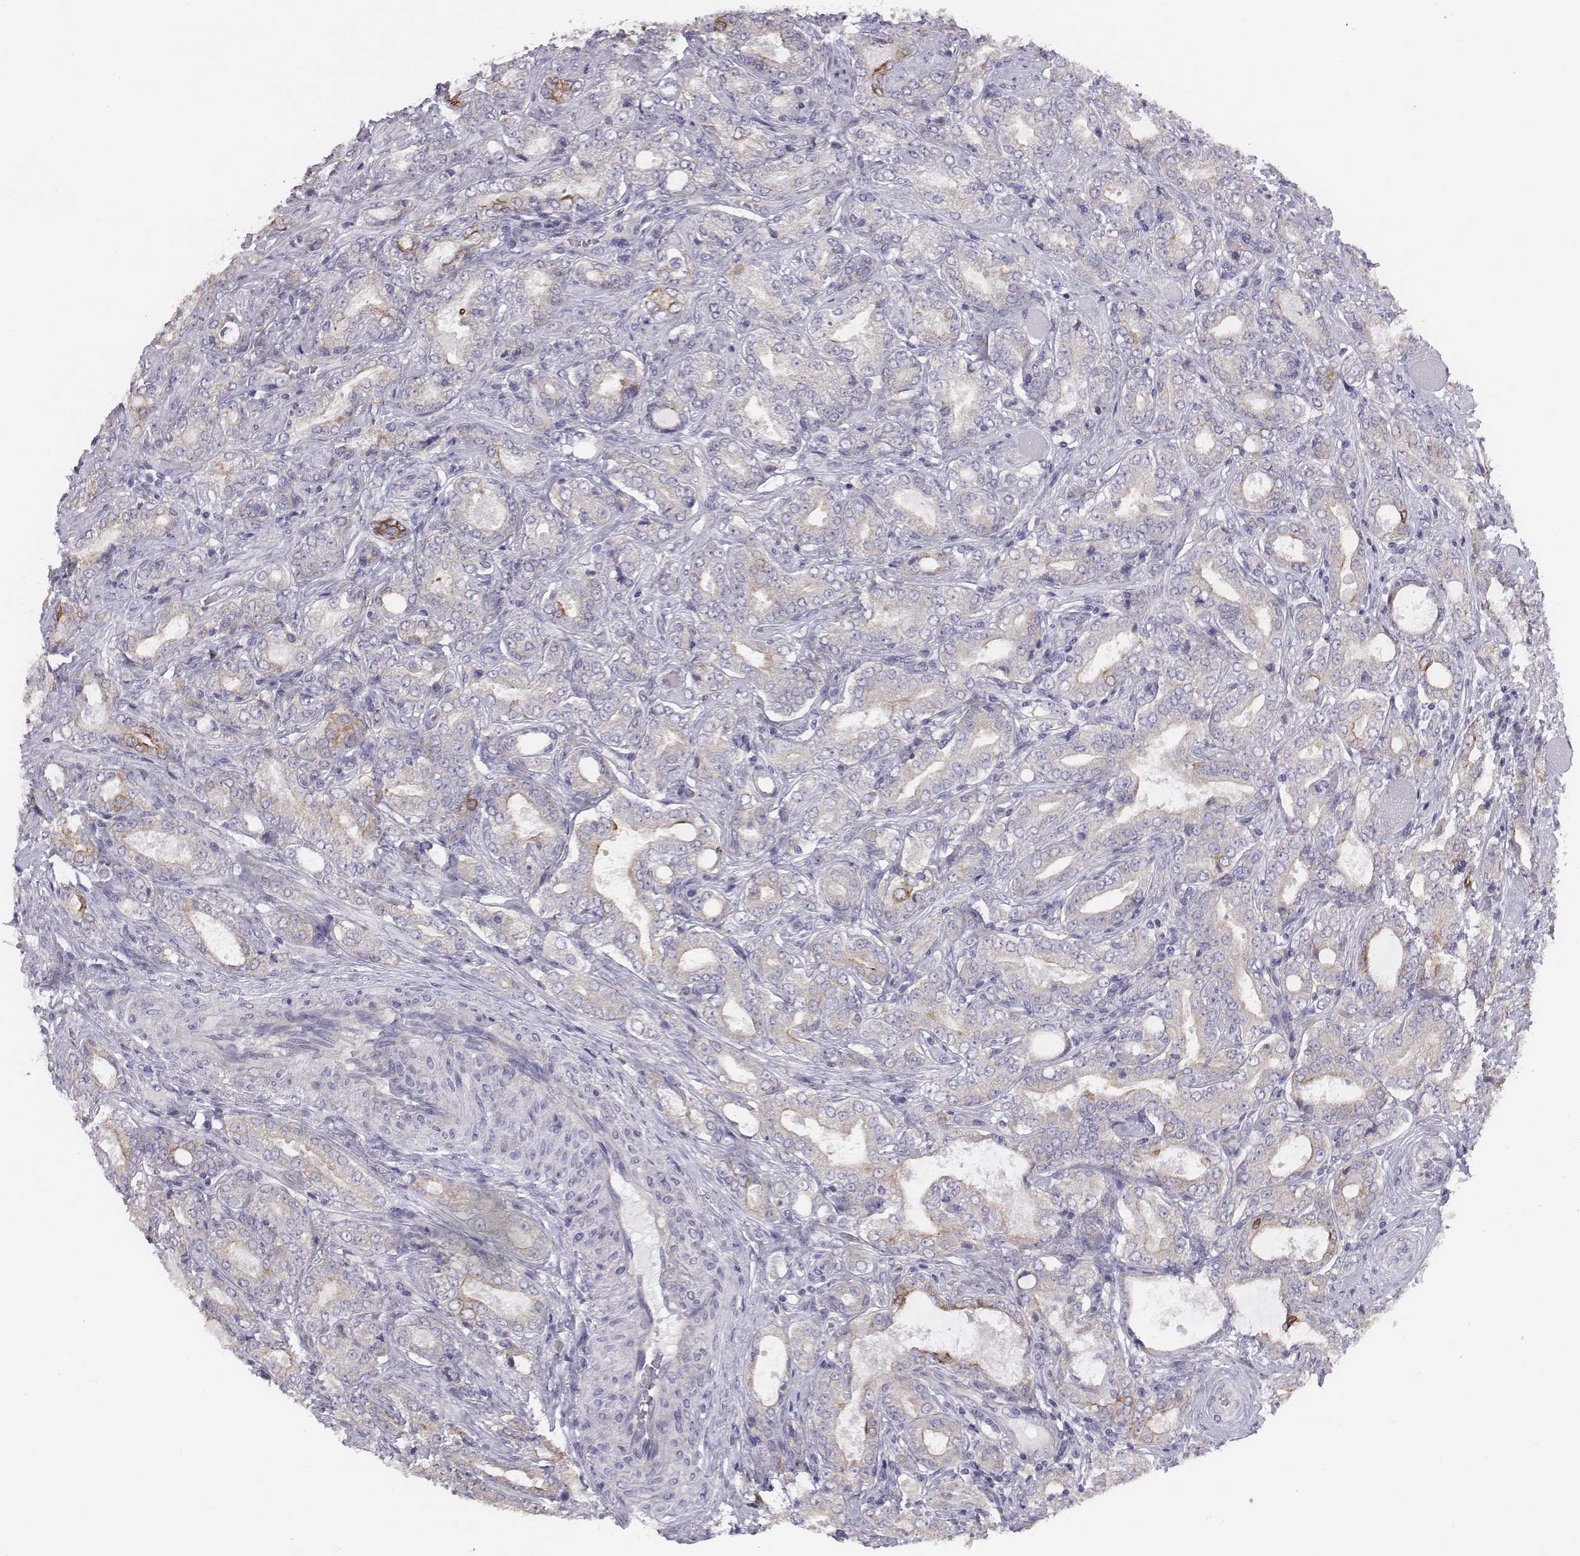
{"staining": {"intensity": "negative", "quantity": "none", "location": "none"}, "tissue": "prostate cancer", "cell_type": "Tumor cells", "image_type": "cancer", "snomed": [{"axis": "morphology", "description": "Adenocarcinoma, NOS"}, {"axis": "topography", "description": "Prostate"}], "caption": "A micrograph of prostate cancer (adenocarcinoma) stained for a protein exhibits no brown staining in tumor cells.", "gene": "CHST14", "patient": {"sex": "male", "age": 64}}